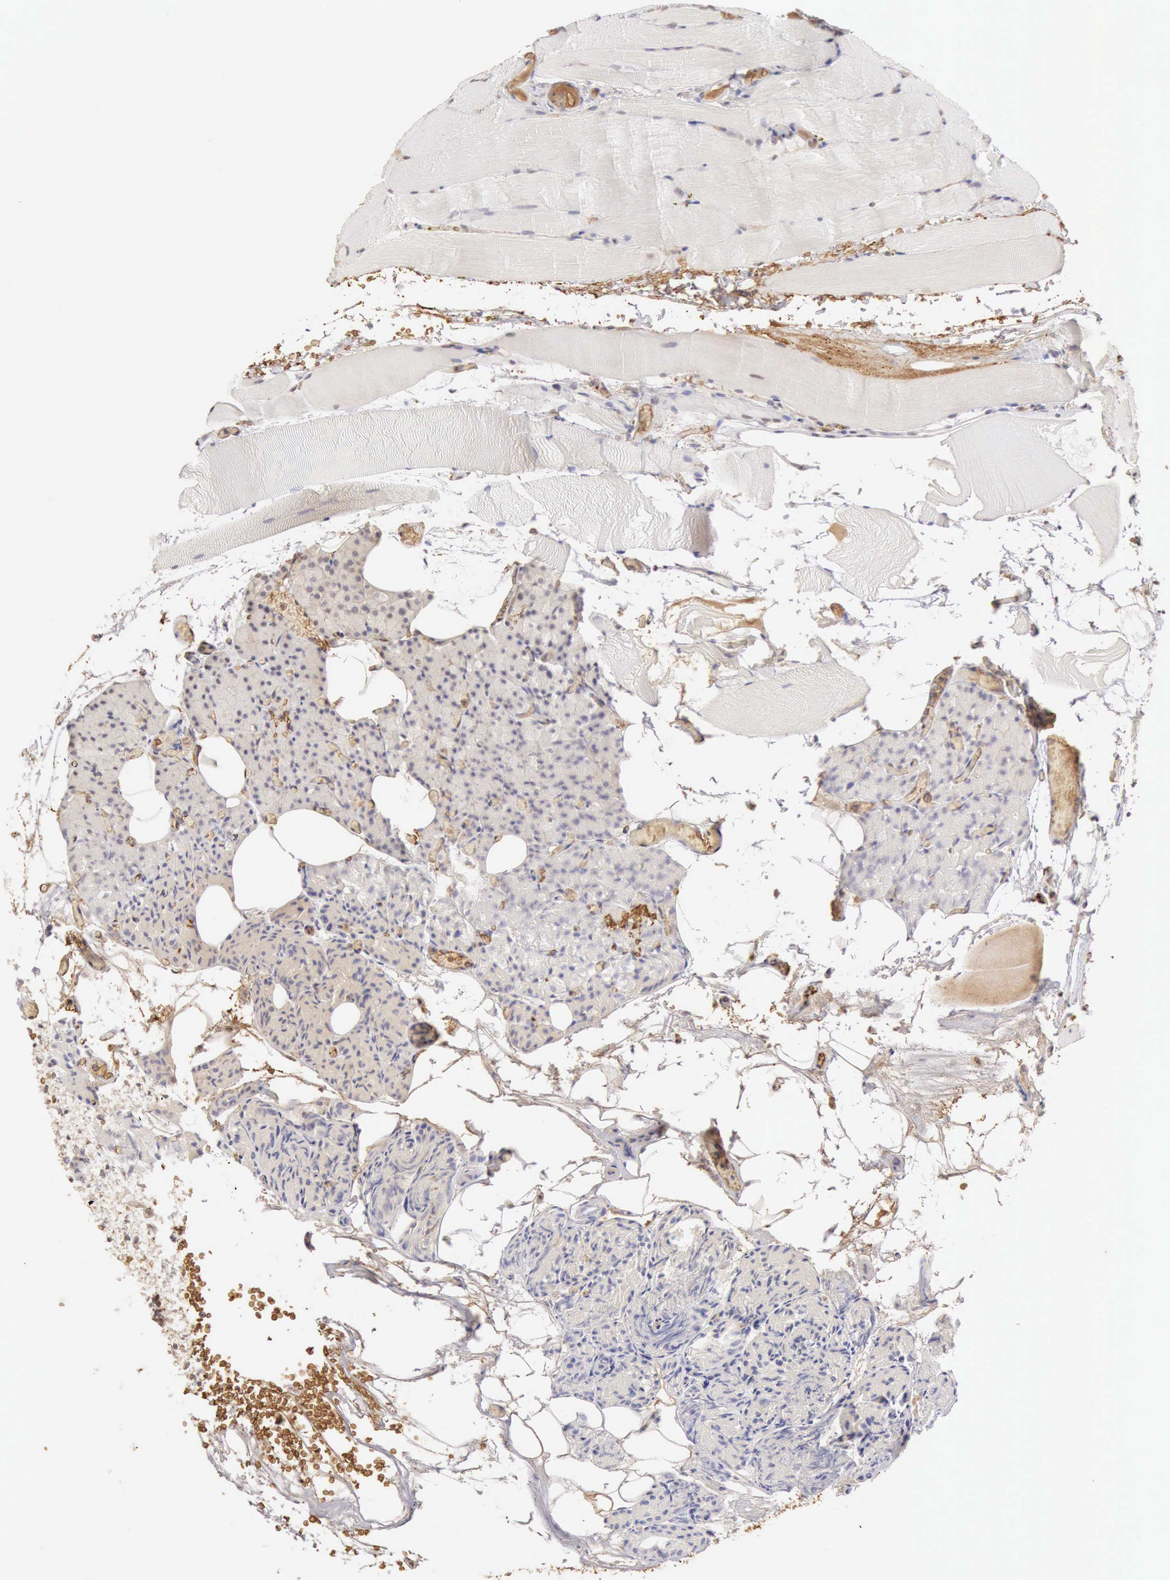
{"staining": {"intensity": "negative", "quantity": "none", "location": "none"}, "tissue": "parathyroid gland", "cell_type": "Glandular cells", "image_type": "normal", "snomed": [{"axis": "morphology", "description": "Normal tissue, NOS"}, {"axis": "topography", "description": "Skeletal muscle"}, {"axis": "topography", "description": "Parathyroid gland"}], "caption": "IHC histopathology image of normal parathyroid gland: parathyroid gland stained with DAB (3,3'-diaminobenzidine) displays no significant protein staining in glandular cells.", "gene": "CFI", "patient": {"sex": "female", "age": 37}}